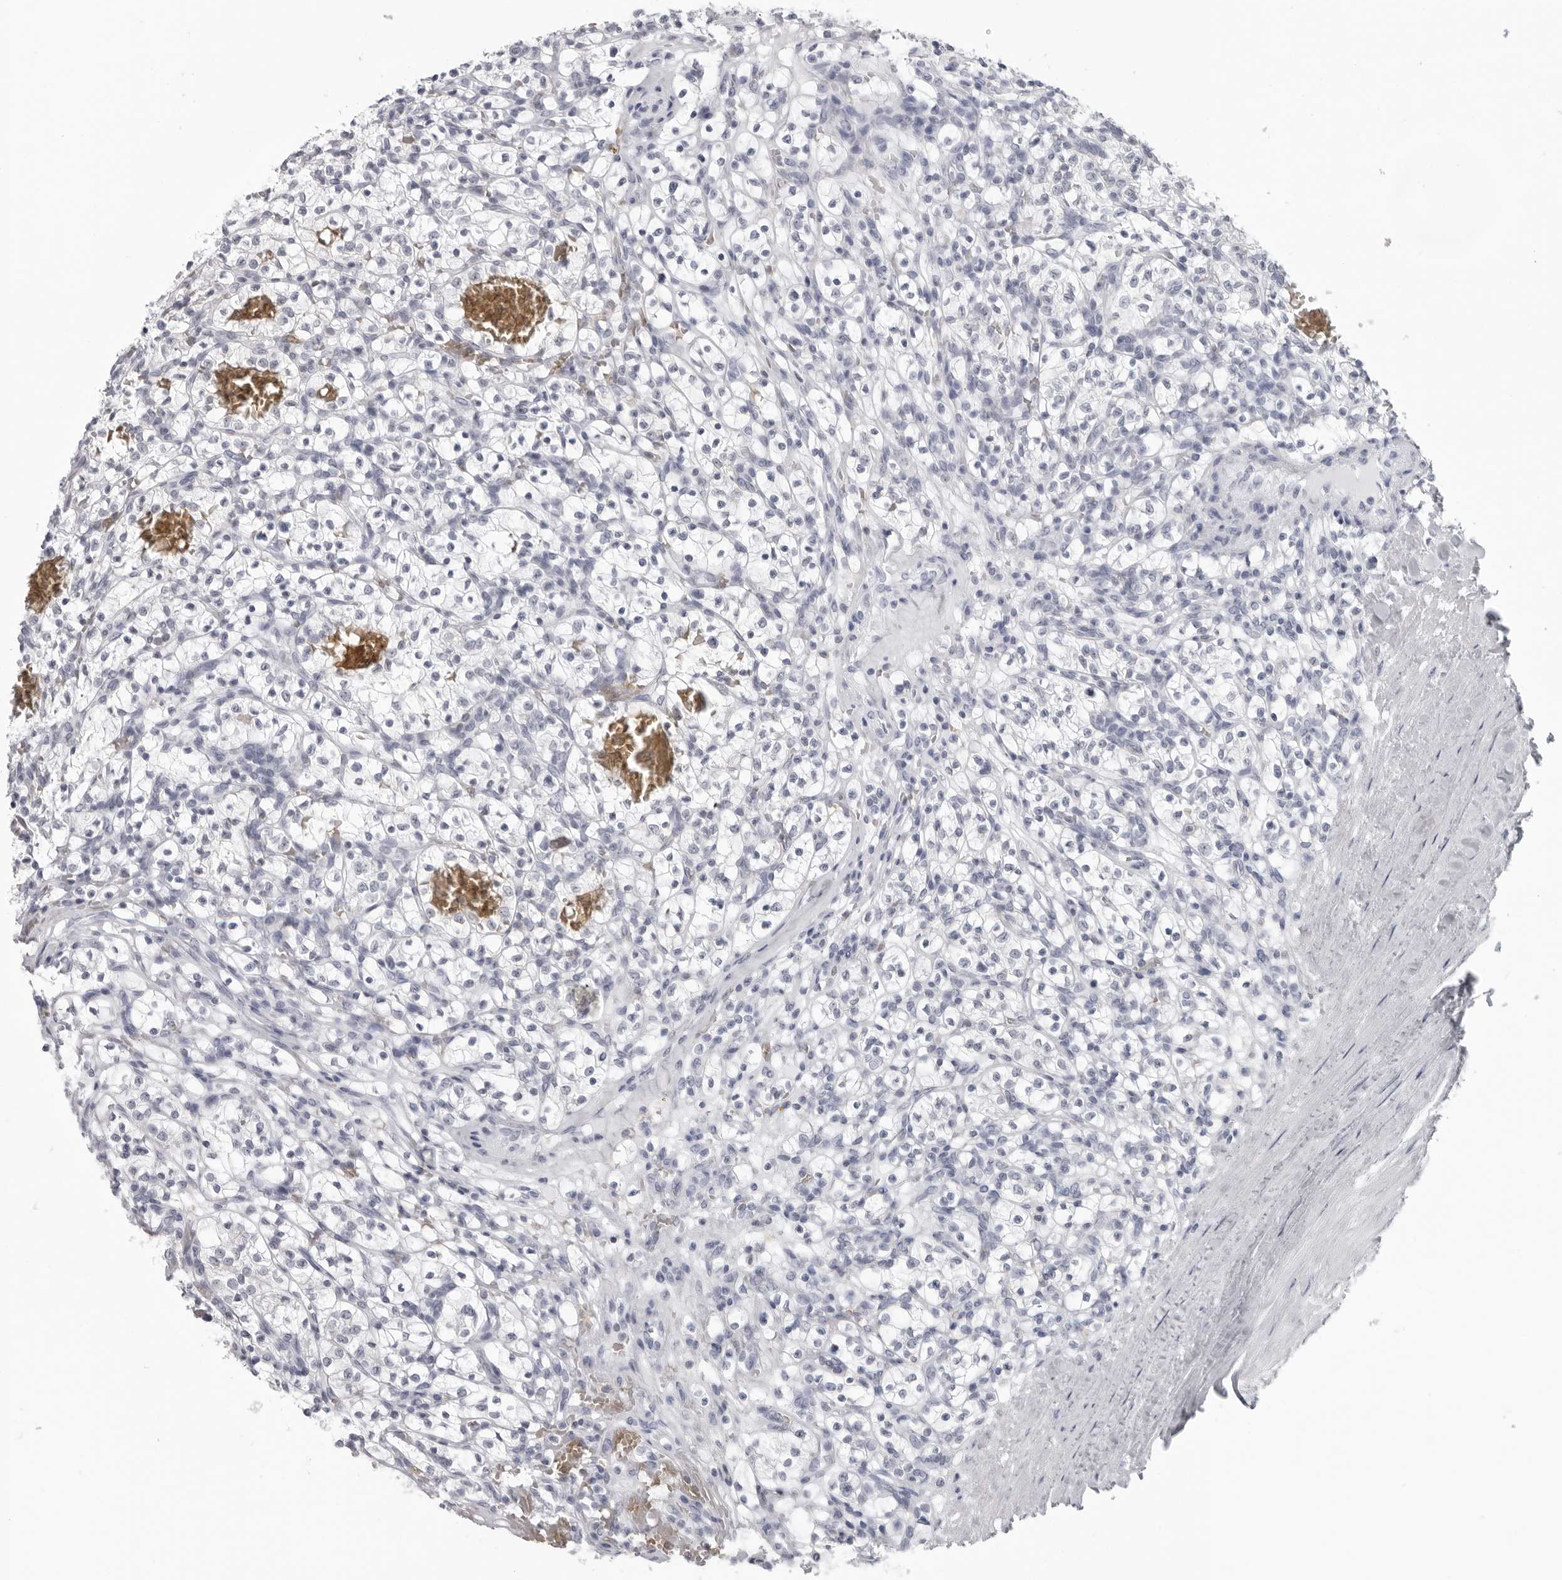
{"staining": {"intensity": "negative", "quantity": "none", "location": "none"}, "tissue": "renal cancer", "cell_type": "Tumor cells", "image_type": "cancer", "snomed": [{"axis": "morphology", "description": "Adenocarcinoma, NOS"}, {"axis": "topography", "description": "Kidney"}], "caption": "A photomicrograph of renal adenocarcinoma stained for a protein exhibits no brown staining in tumor cells.", "gene": "EPB41", "patient": {"sex": "female", "age": 57}}